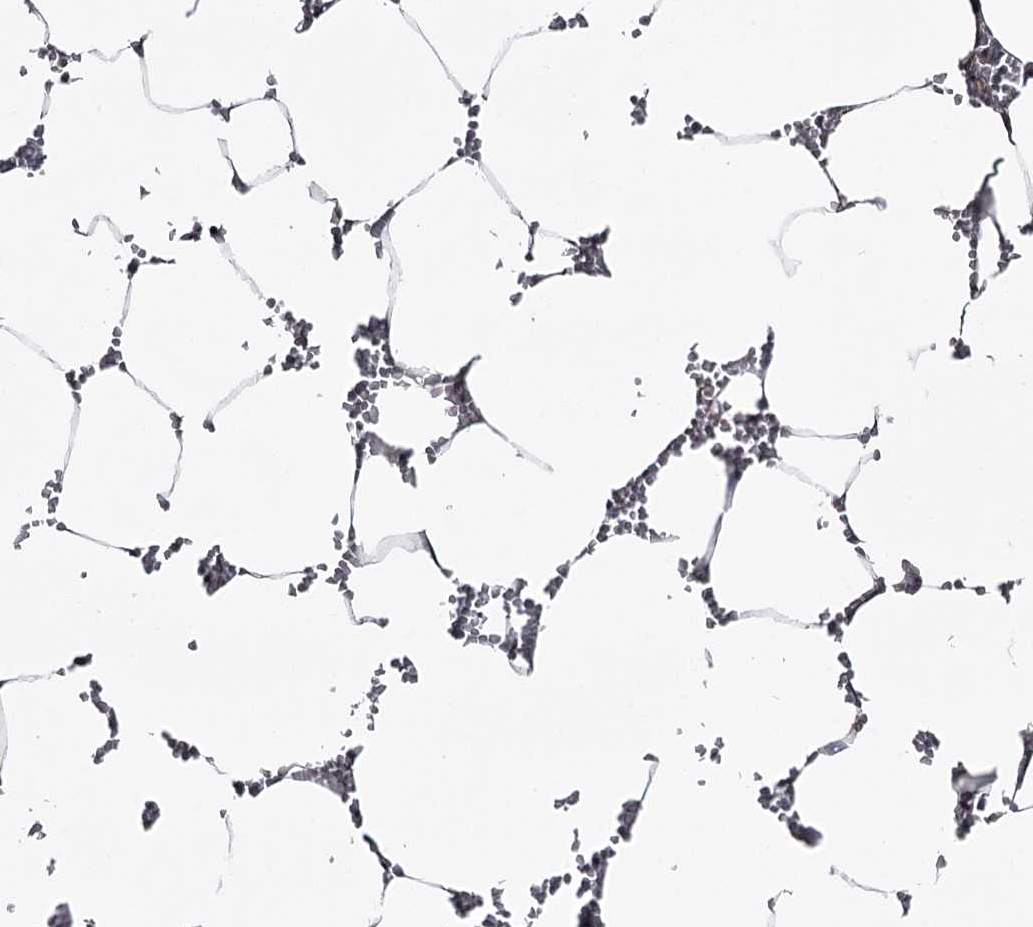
{"staining": {"intensity": "negative", "quantity": "none", "location": "none"}, "tissue": "bone marrow", "cell_type": "Hematopoietic cells", "image_type": "normal", "snomed": [{"axis": "morphology", "description": "Normal tissue, NOS"}, {"axis": "topography", "description": "Bone marrow"}], "caption": "A micrograph of human bone marrow is negative for staining in hematopoietic cells. (Immunohistochemistry, brightfield microscopy, high magnification).", "gene": "GTSF1", "patient": {"sex": "male", "age": 70}}